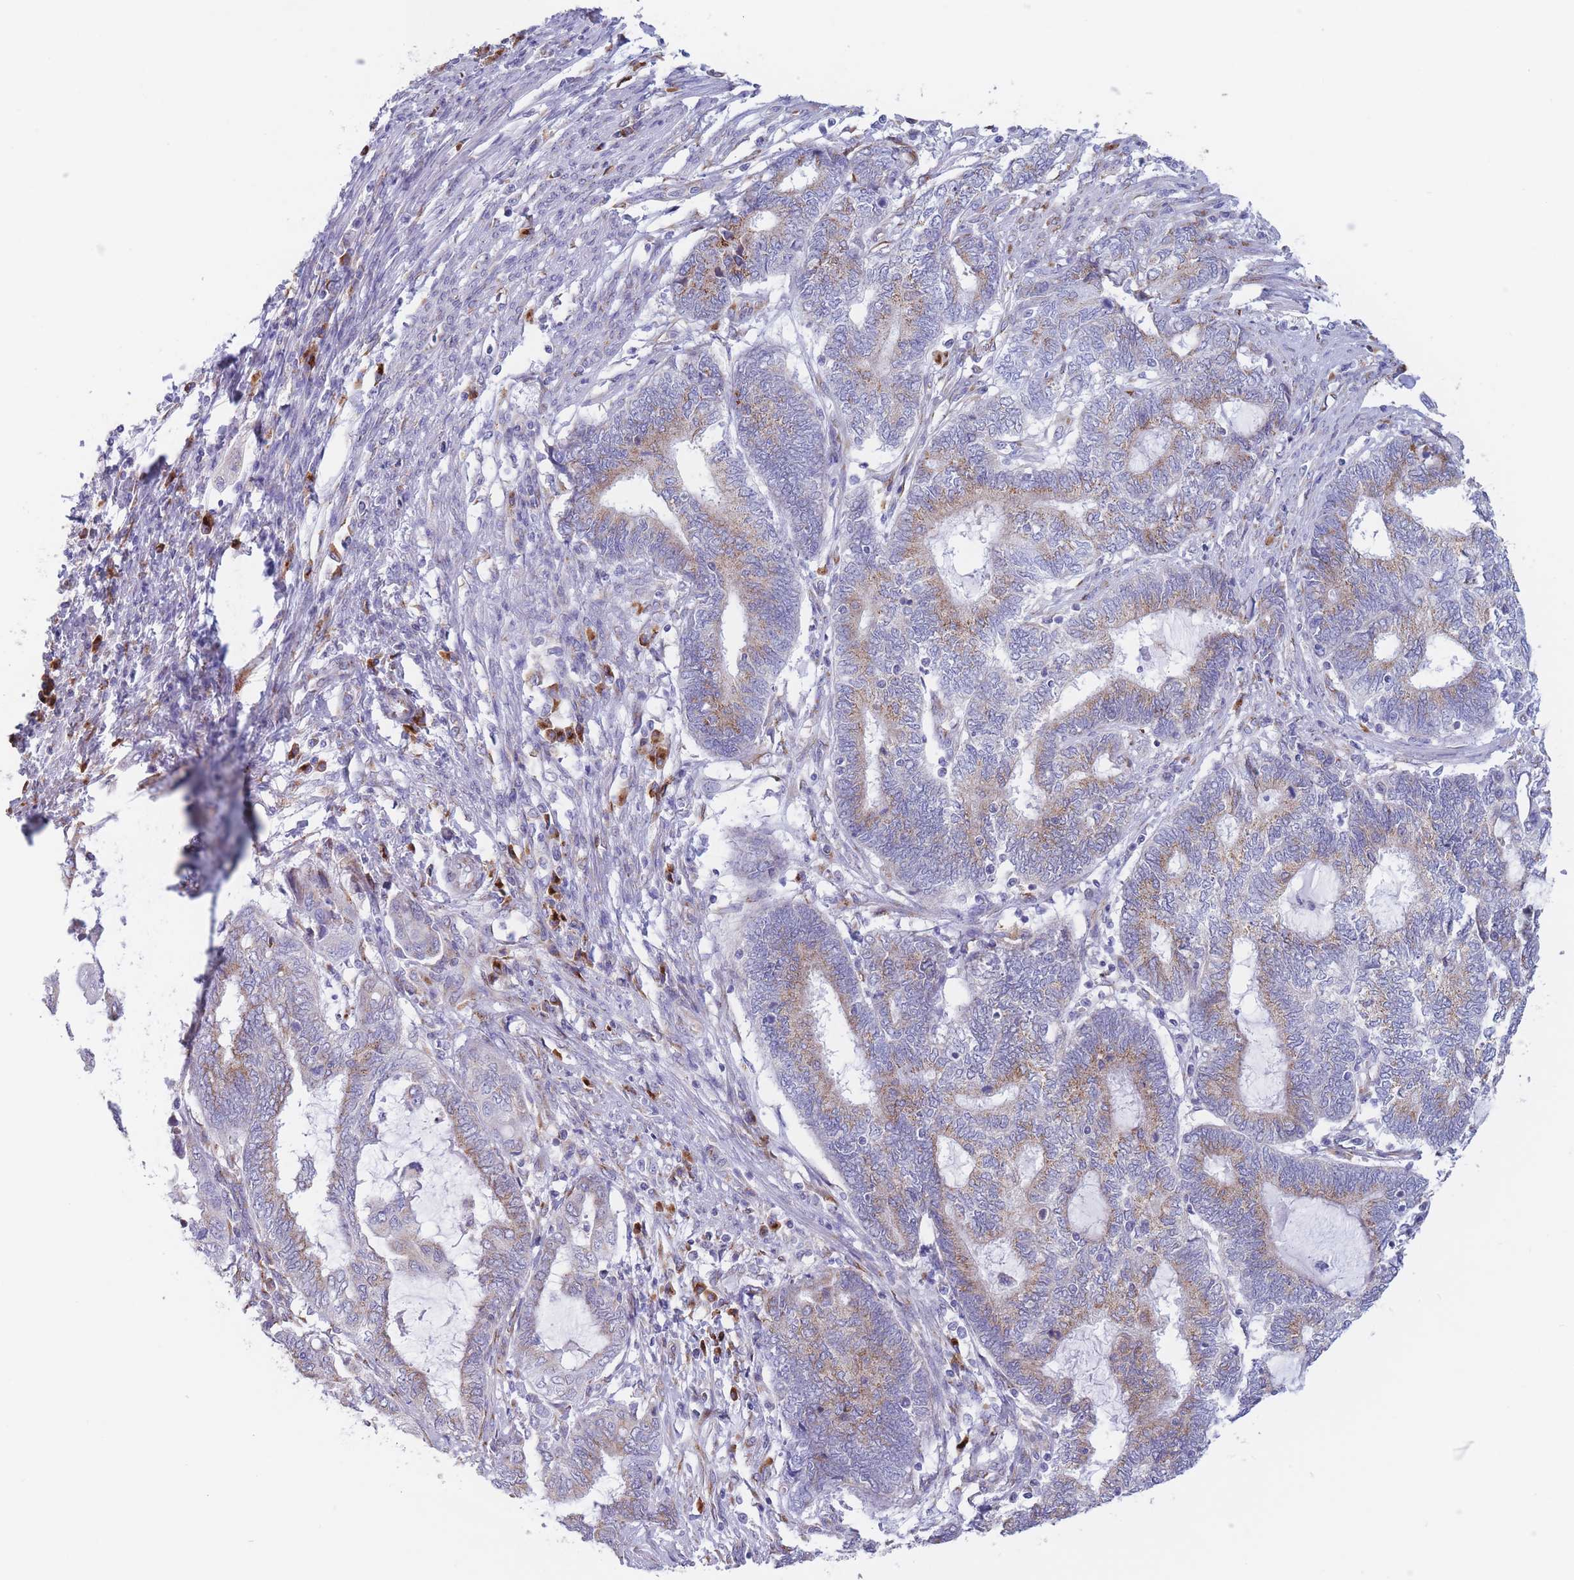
{"staining": {"intensity": "weak", "quantity": "25%-75%", "location": "cytoplasmic/membranous"}, "tissue": "endometrial cancer", "cell_type": "Tumor cells", "image_type": "cancer", "snomed": [{"axis": "morphology", "description": "Adenocarcinoma, NOS"}, {"axis": "topography", "description": "Uterus"}, {"axis": "topography", "description": "Endometrium"}], "caption": "Endometrial adenocarcinoma was stained to show a protein in brown. There is low levels of weak cytoplasmic/membranous staining in approximately 25%-75% of tumor cells.", "gene": "MRPL30", "patient": {"sex": "female", "age": 70}}